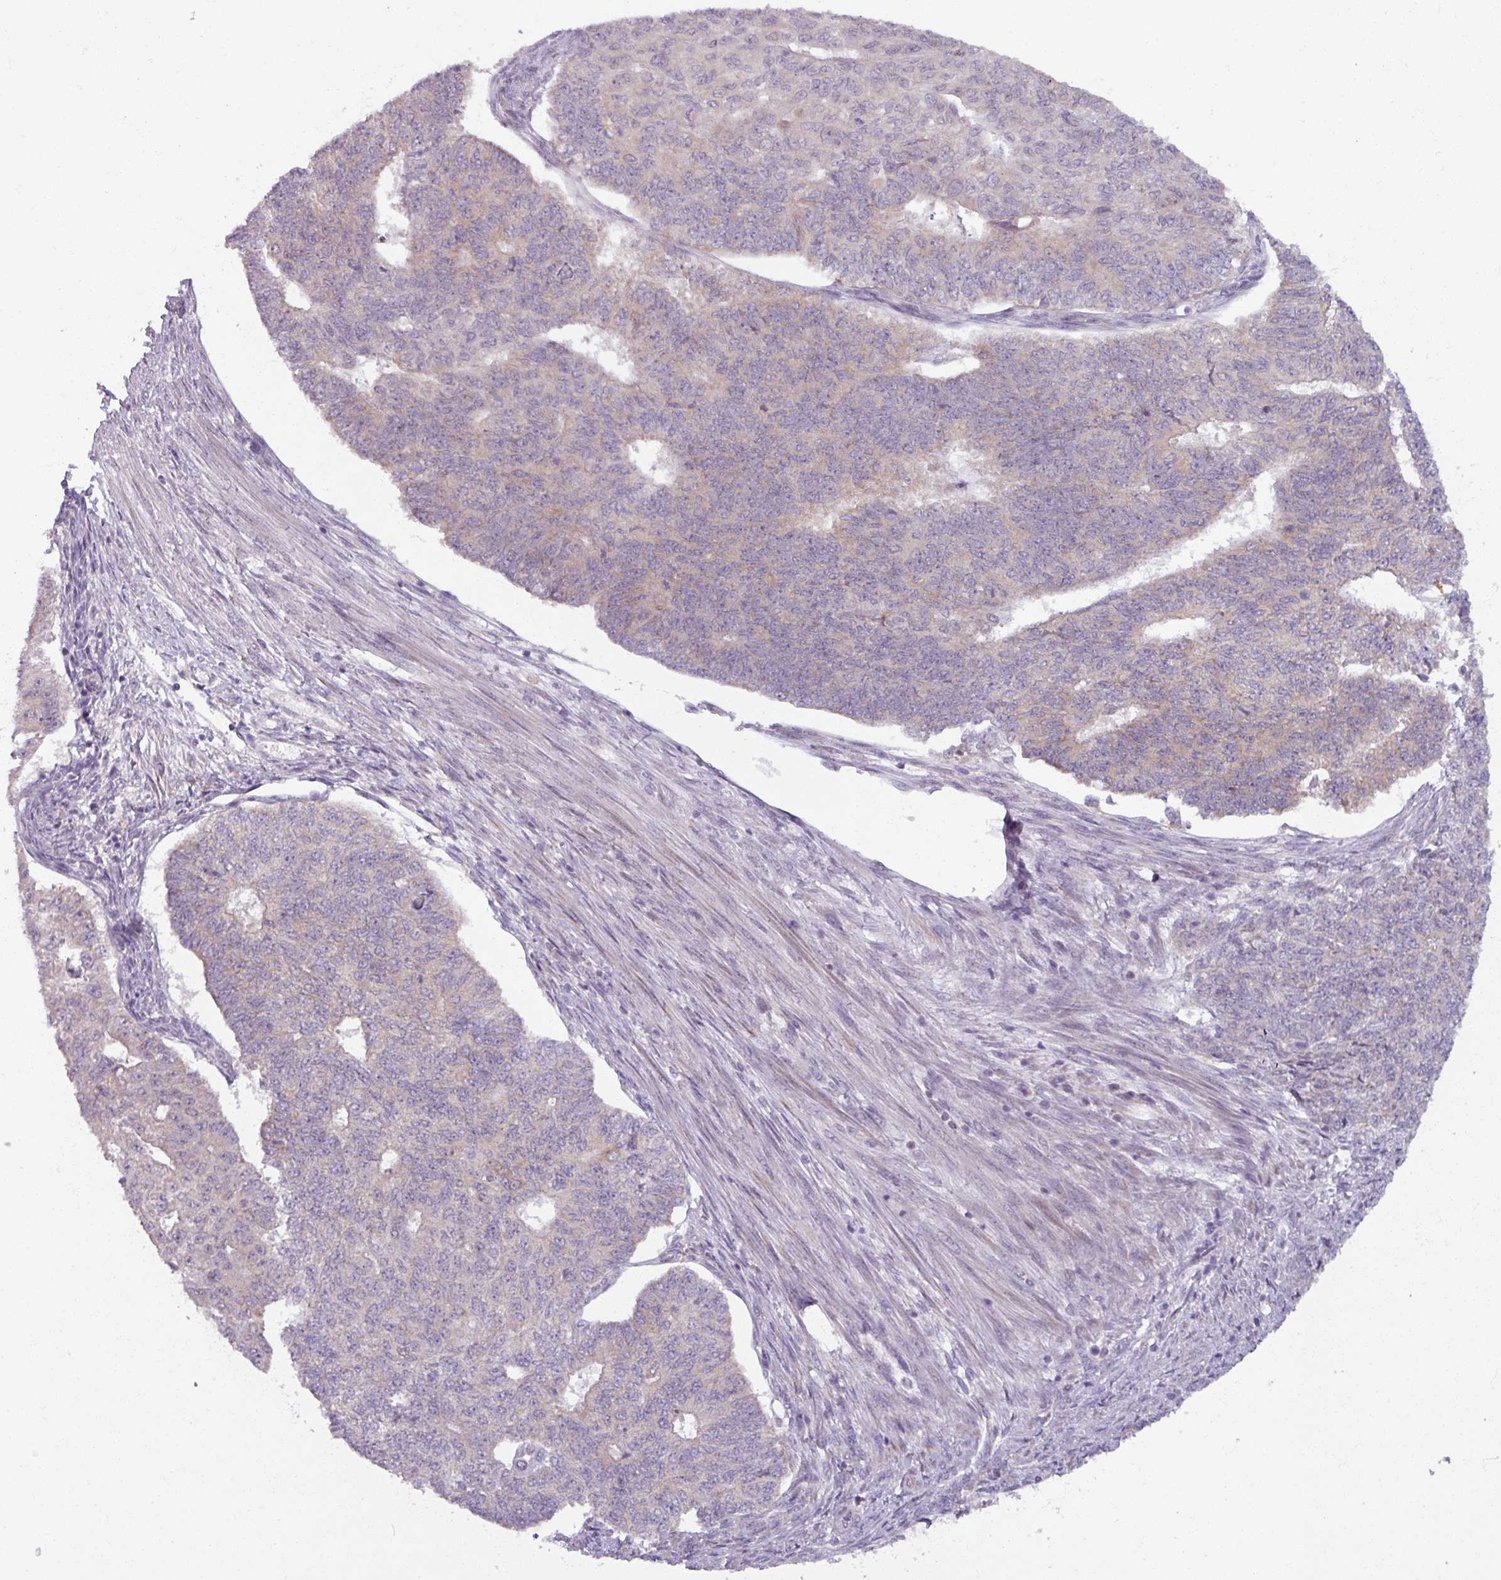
{"staining": {"intensity": "negative", "quantity": "none", "location": "none"}, "tissue": "endometrial cancer", "cell_type": "Tumor cells", "image_type": "cancer", "snomed": [{"axis": "morphology", "description": "Adenocarcinoma, NOS"}, {"axis": "topography", "description": "Endometrium"}], "caption": "Tumor cells show no significant protein expression in endometrial cancer.", "gene": "OGFOD3", "patient": {"sex": "female", "age": 32}}